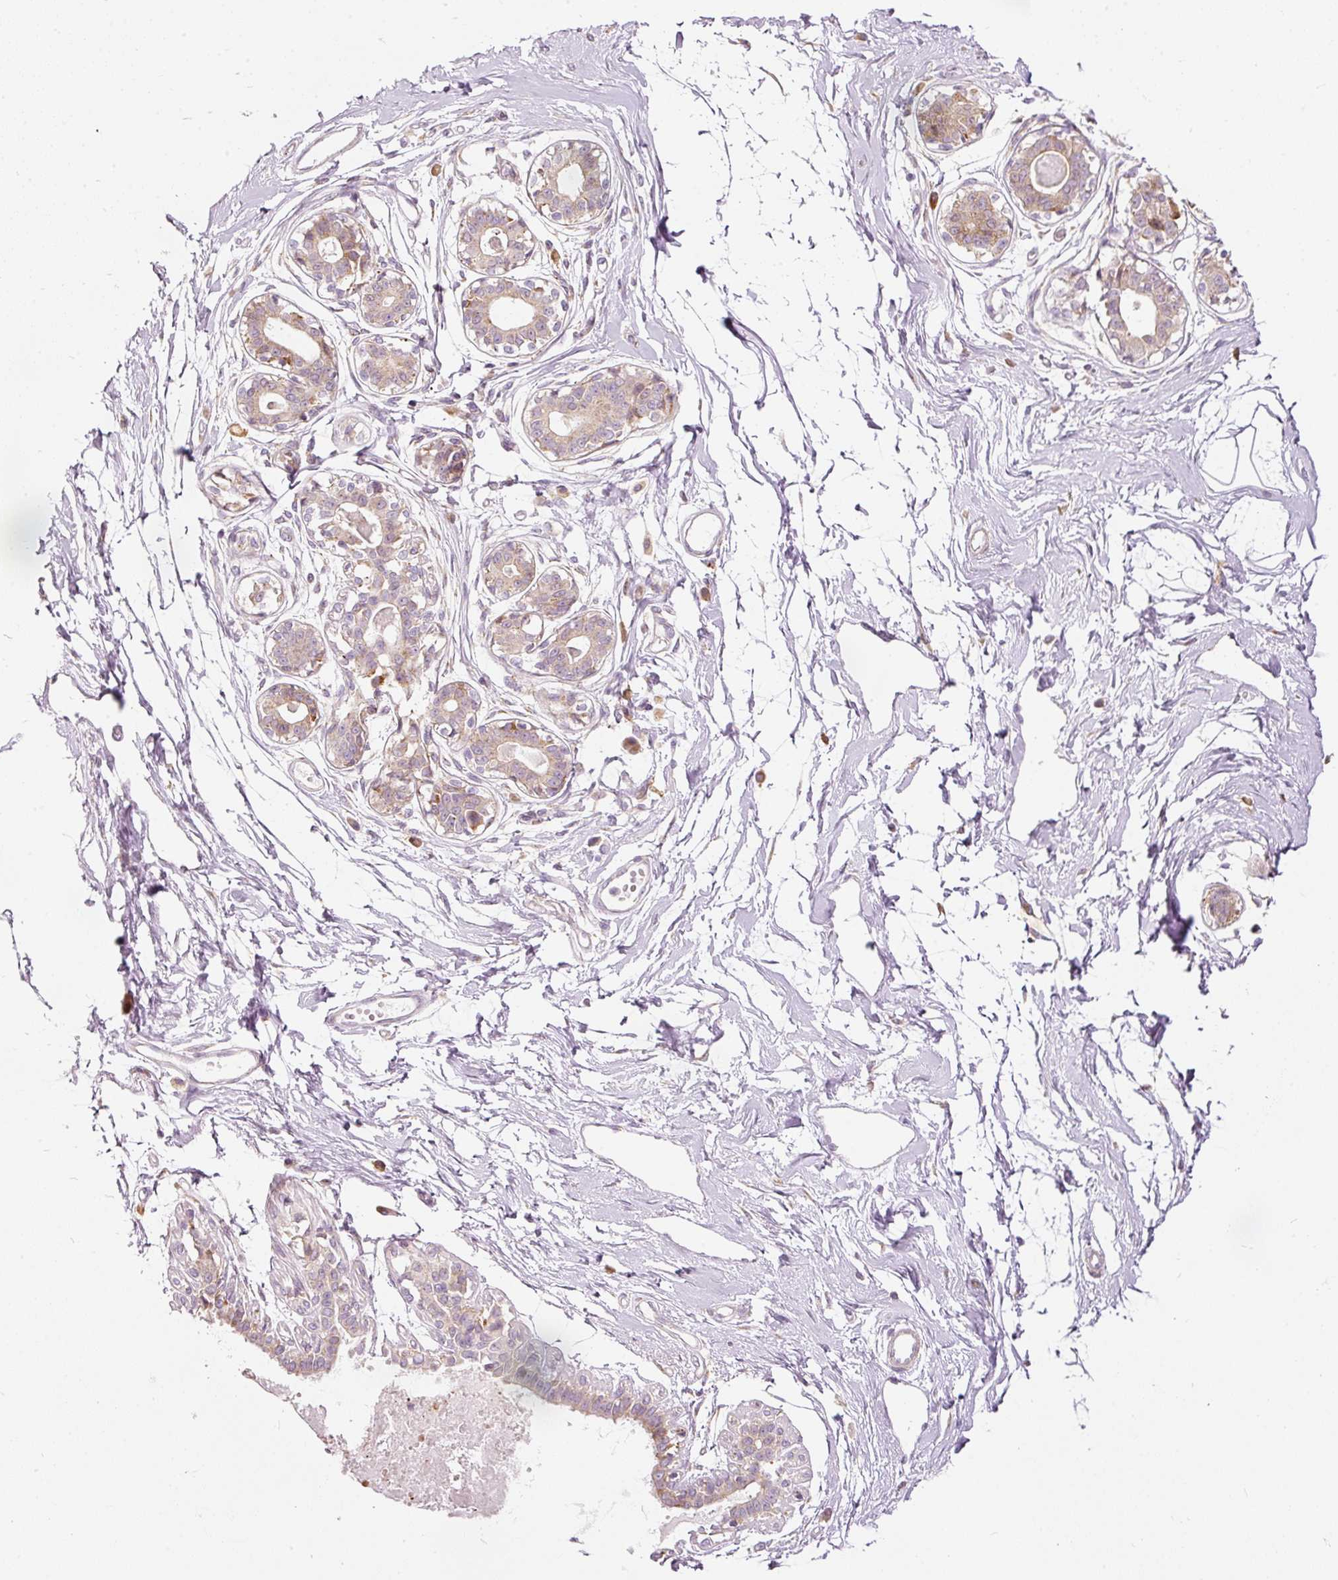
{"staining": {"intensity": "negative", "quantity": "none", "location": "none"}, "tissue": "breast", "cell_type": "Adipocytes", "image_type": "normal", "snomed": [{"axis": "morphology", "description": "Normal tissue, NOS"}, {"axis": "topography", "description": "Breast"}], "caption": "This micrograph is of unremarkable breast stained with IHC to label a protein in brown with the nuclei are counter-stained blue. There is no expression in adipocytes. (Brightfield microscopy of DAB IHC at high magnification).", "gene": "SNAPC5", "patient": {"sex": "female", "age": 45}}